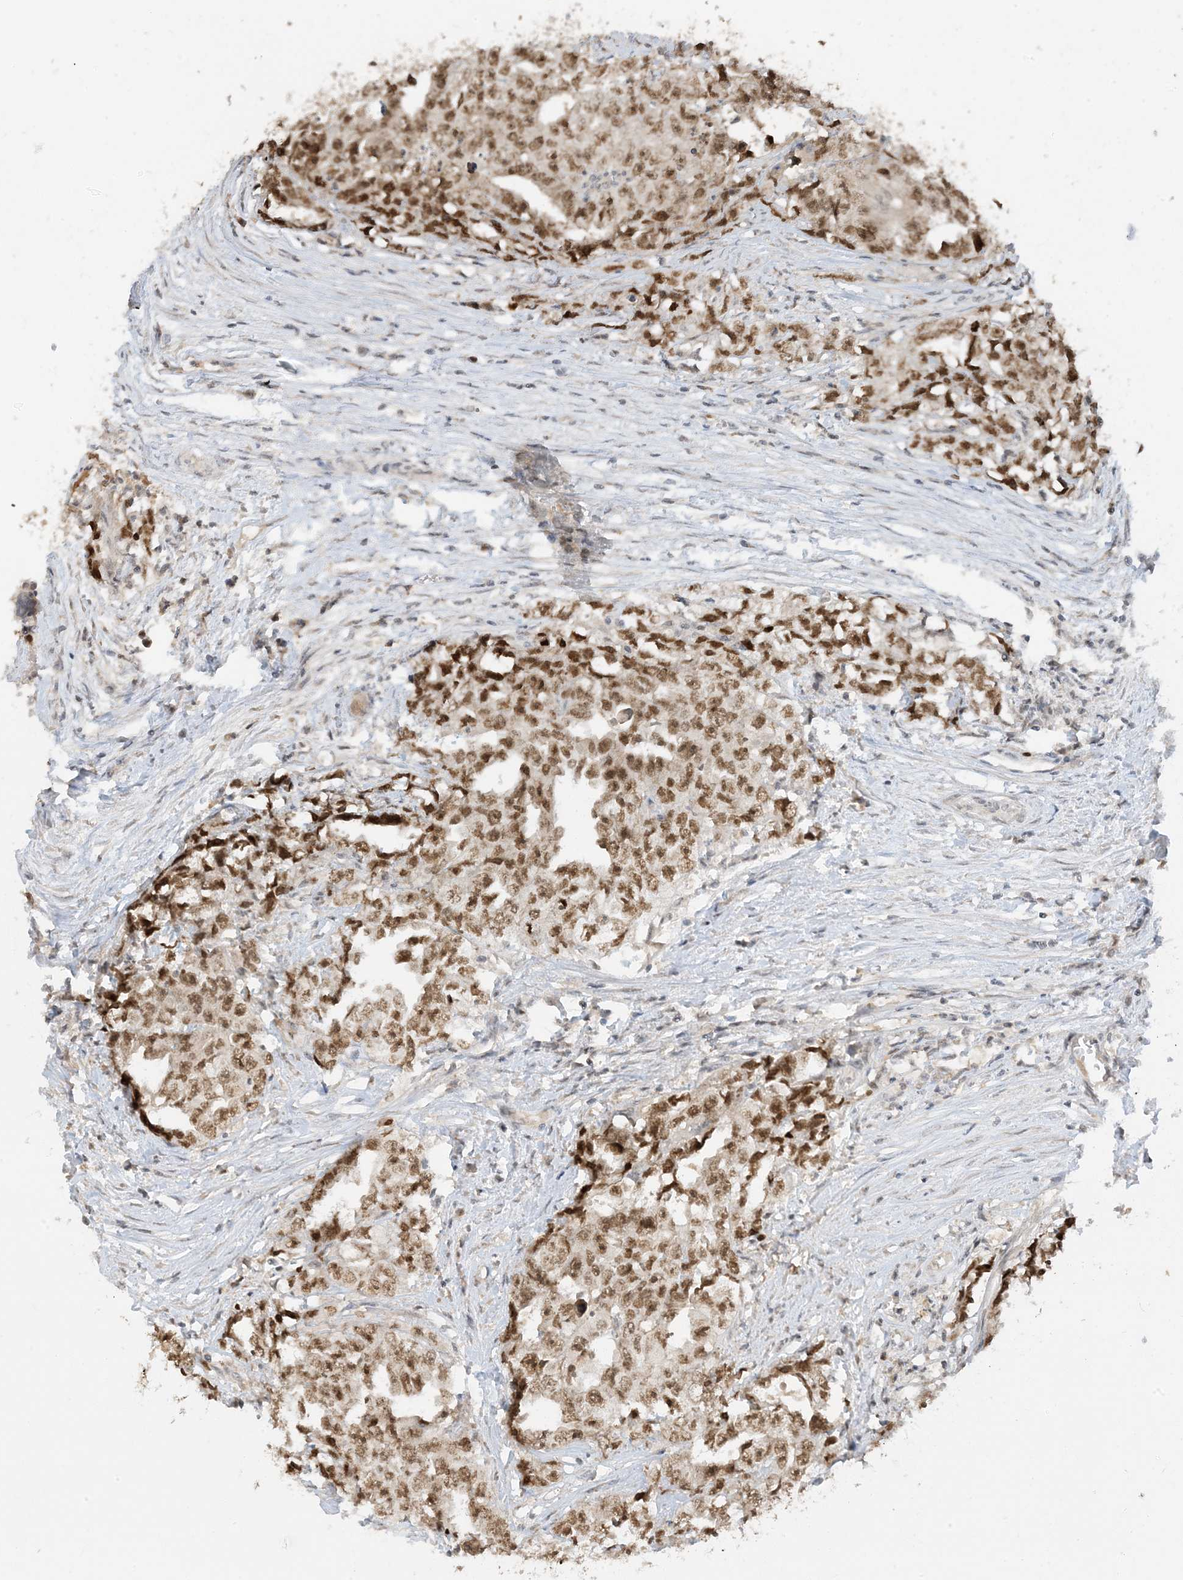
{"staining": {"intensity": "moderate", "quantity": ">75%", "location": "nuclear"}, "tissue": "testis cancer", "cell_type": "Tumor cells", "image_type": "cancer", "snomed": [{"axis": "morphology", "description": "Seminoma, NOS"}, {"axis": "morphology", "description": "Carcinoma, Embryonal, NOS"}, {"axis": "topography", "description": "Testis"}], "caption": "Immunohistochemistry (IHC) of human seminoma (testis) shows medium levels of moderate nuclear expression in approximately >75% of tumor cells.", "gene": "PRRT3", "patient": {"sex": "male", "age": 43}}